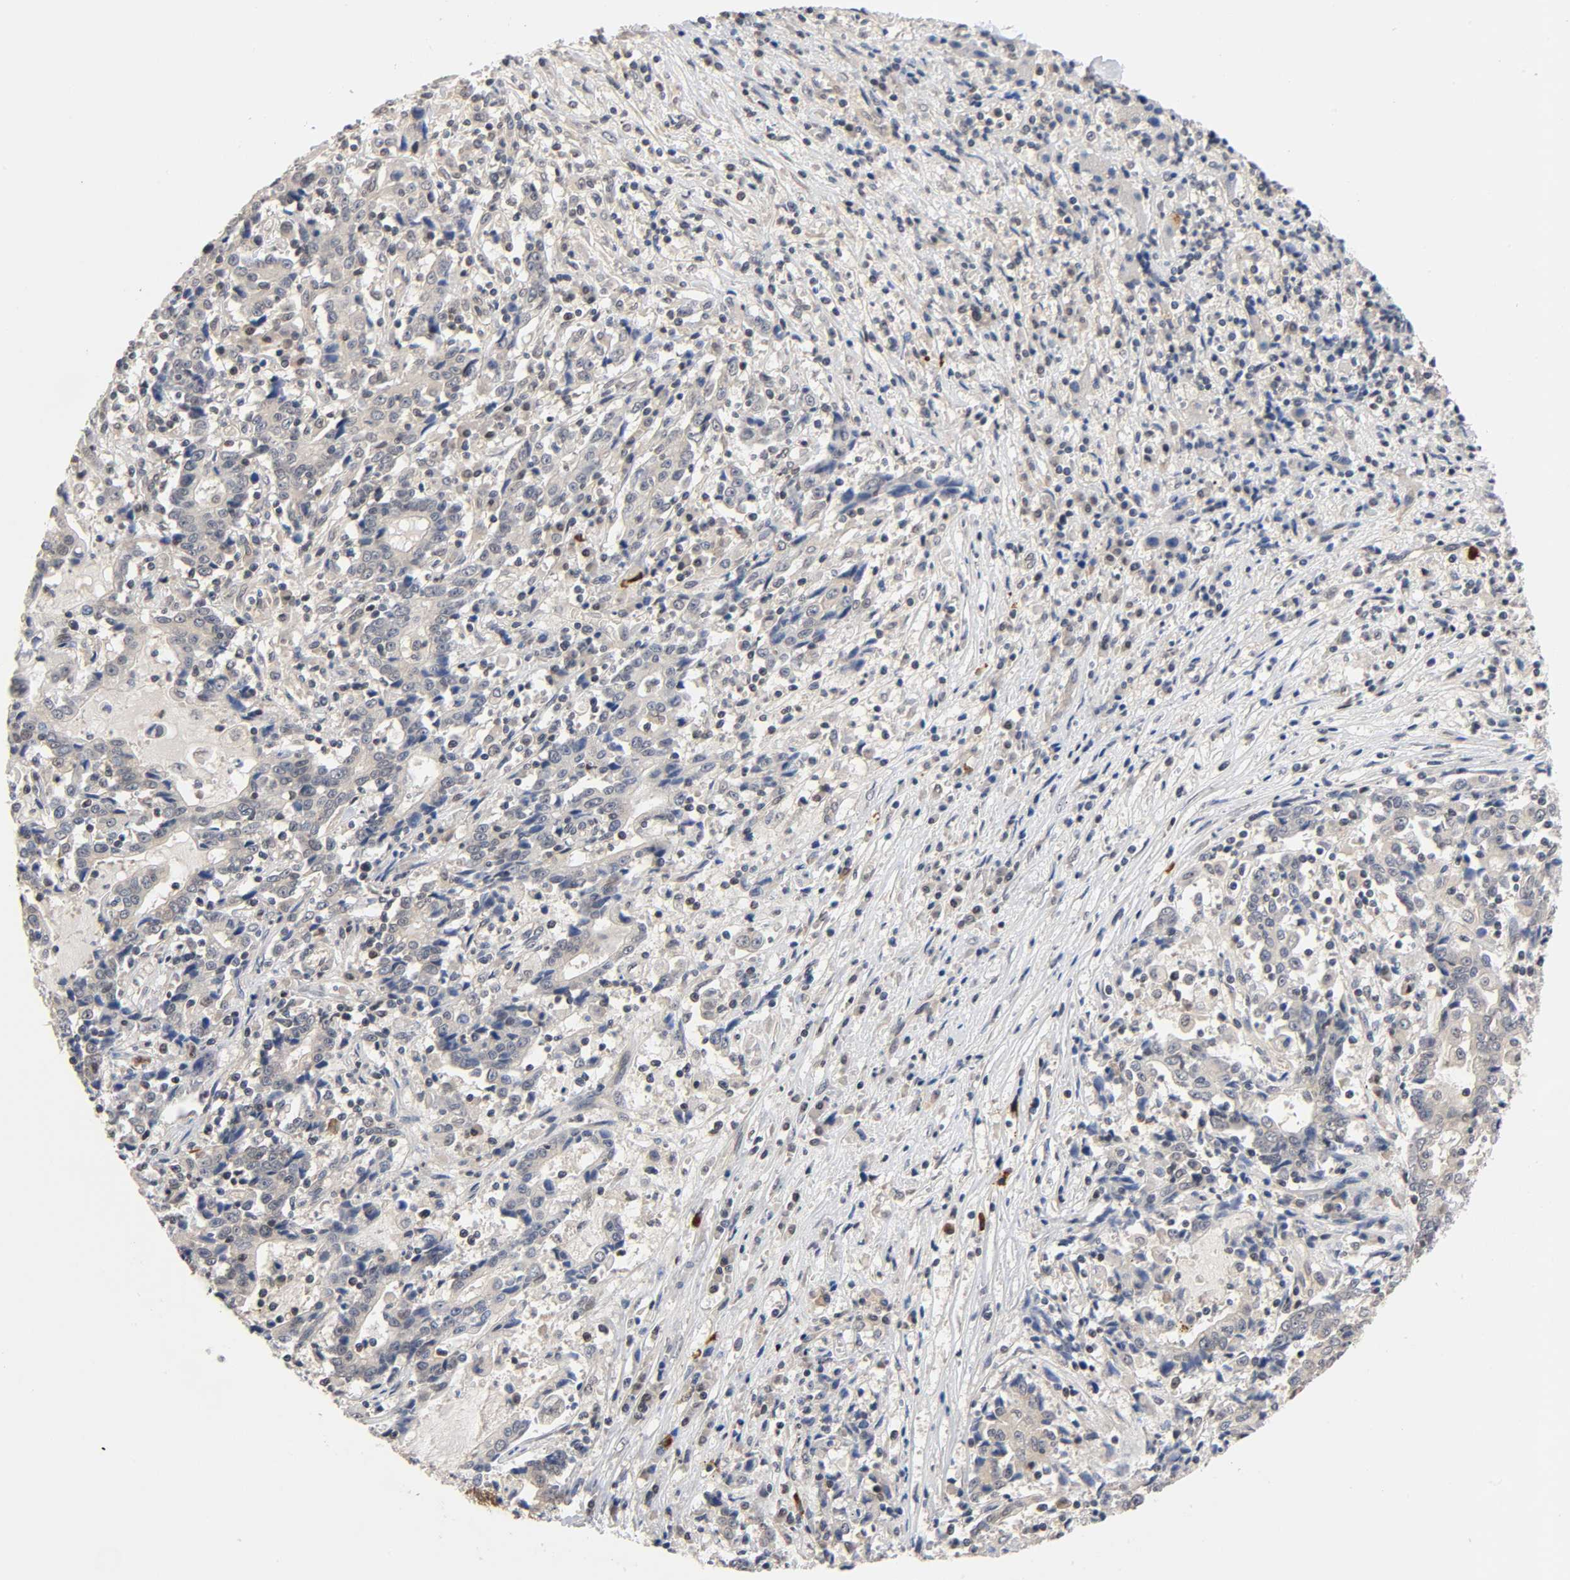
{"staining": {"intensity": "weak", "quantity": ">75%", "location": "cytoplasmic/membranous"}, "tissue": "liver cancer", "cell_type": "Tumor cells", "image_type": "cancer", "snomed": [{"axis": "morphology", "description": "Cholangiocarcinoma"}, {"axis": "topography", "description": "Liver"}], "caption": "Liver cholangiocarcinoma stained for a protein reveals weak cytoplasmic/membranous positivity in tumor cells.", "gene": "PRKAB1", "patient": {"sex": "male", "age": 57}}